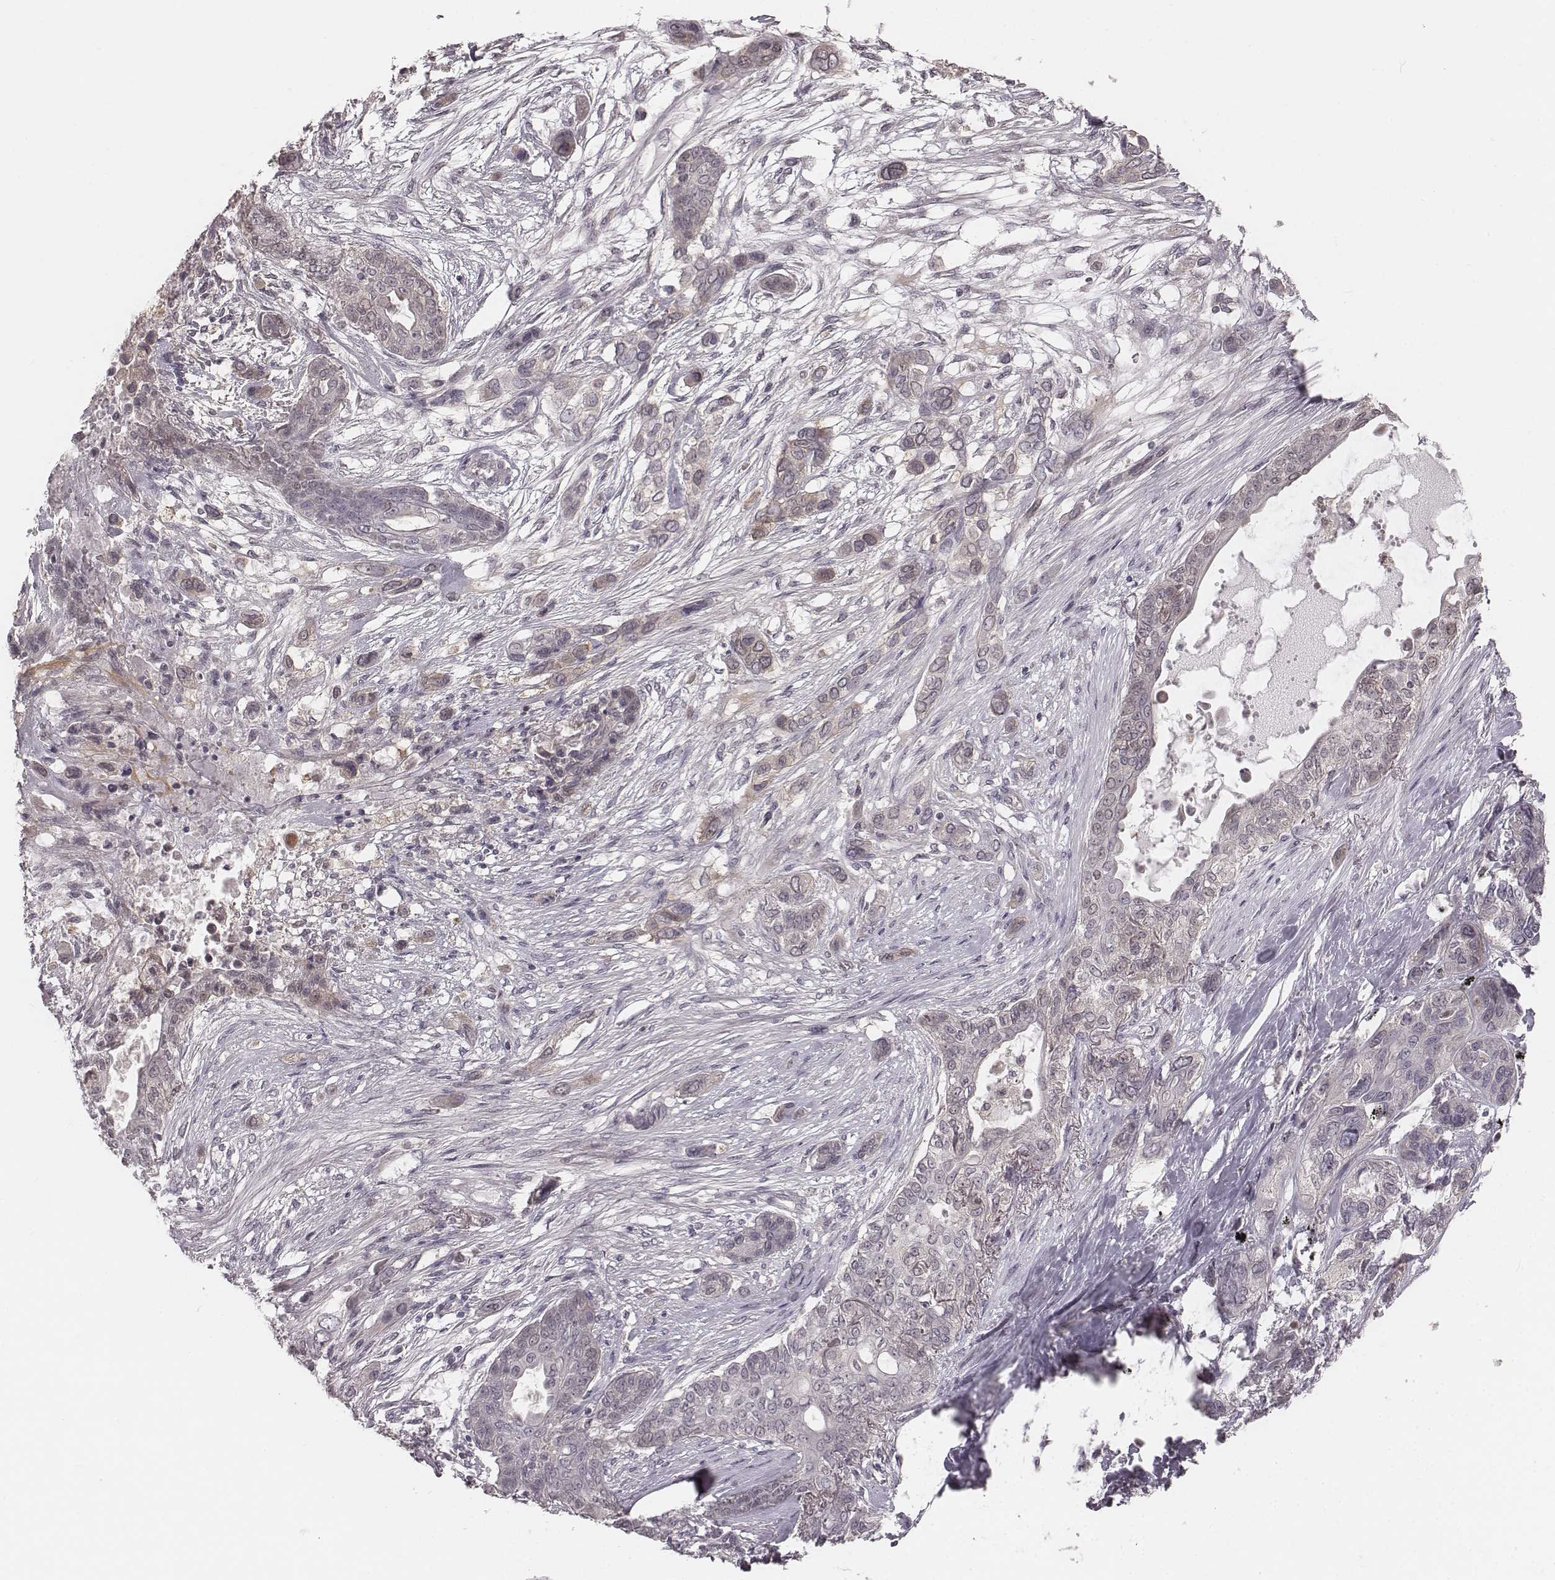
{"staining": {"intensity": "negative", "quantity": "none", "location": "none"}, "tissue": "lung cancer", "cell_type": "Tumor cells", "image_type": "cancer", "snomed": [{"axis": "morphology", "description": "Squamous cell carcinoma, NOS"}, {"axis": "topography", "description": "Lung"}], "caption": "This is an immunohistochemistry (IHC) micrograph of human squamous cell carcinoma (lung). There is no expression in tumor cells.", "gene": "IQCG", "patient": {"sex": "female", "age": 70}}